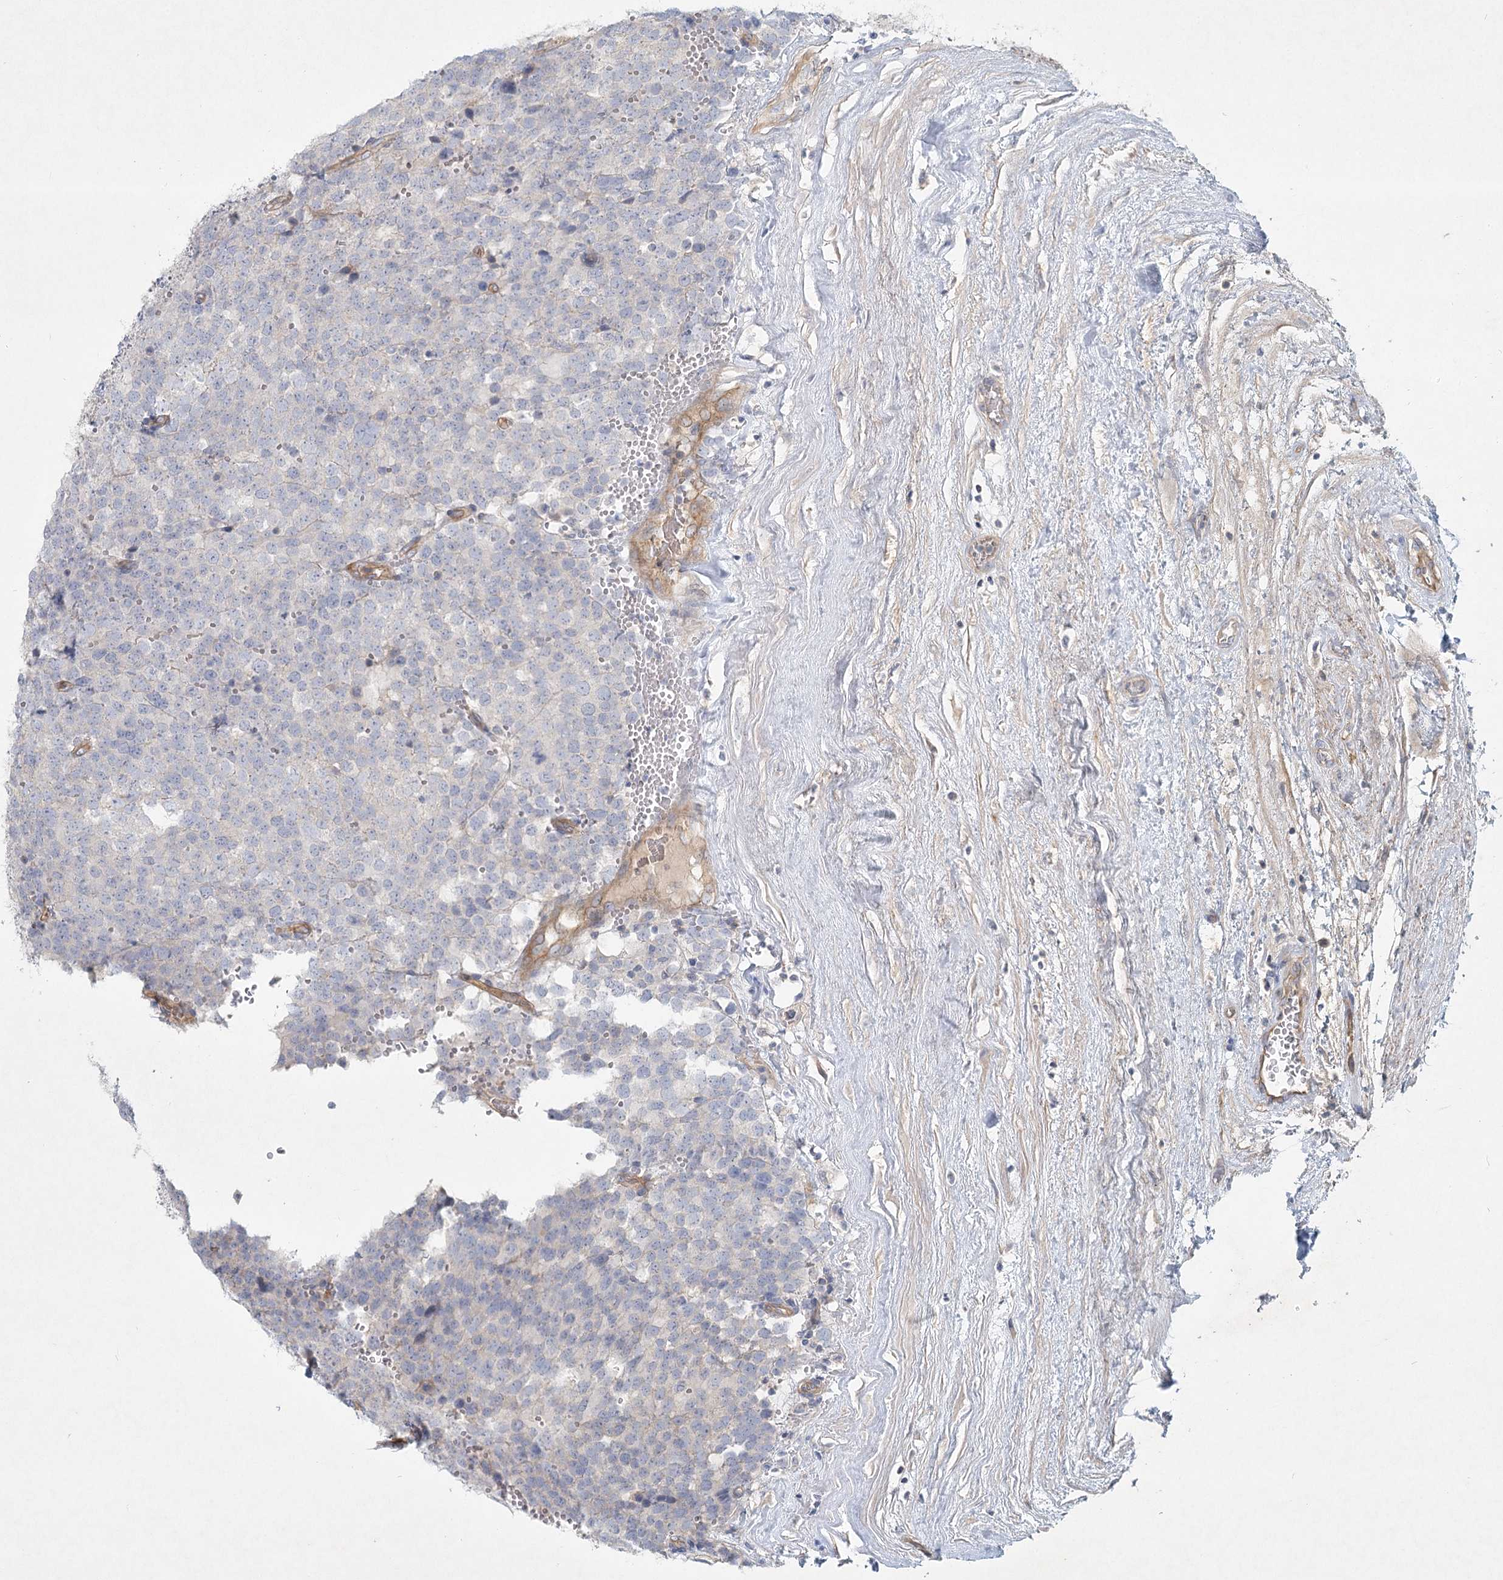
{"staining": {"intensity": "negative", "quantity": "none", "location": "none"}, "tissue": "testis cancer", "cell_type": "Tumor cells", "image_type": "cancer", "snomed": [{"axis": "morphology", "description": "Seminoma, NOS"}, {"axis": "topography", "description": "Testis"}], "caption": "High magnification brightfield microscopy of testis cancer stained with DAB (brown) and counterstained with hematoxylin (blue): tumor cells show no significant expression.", "gene": "DNMBP", "patient": {"sex": "male", "age": 71}}